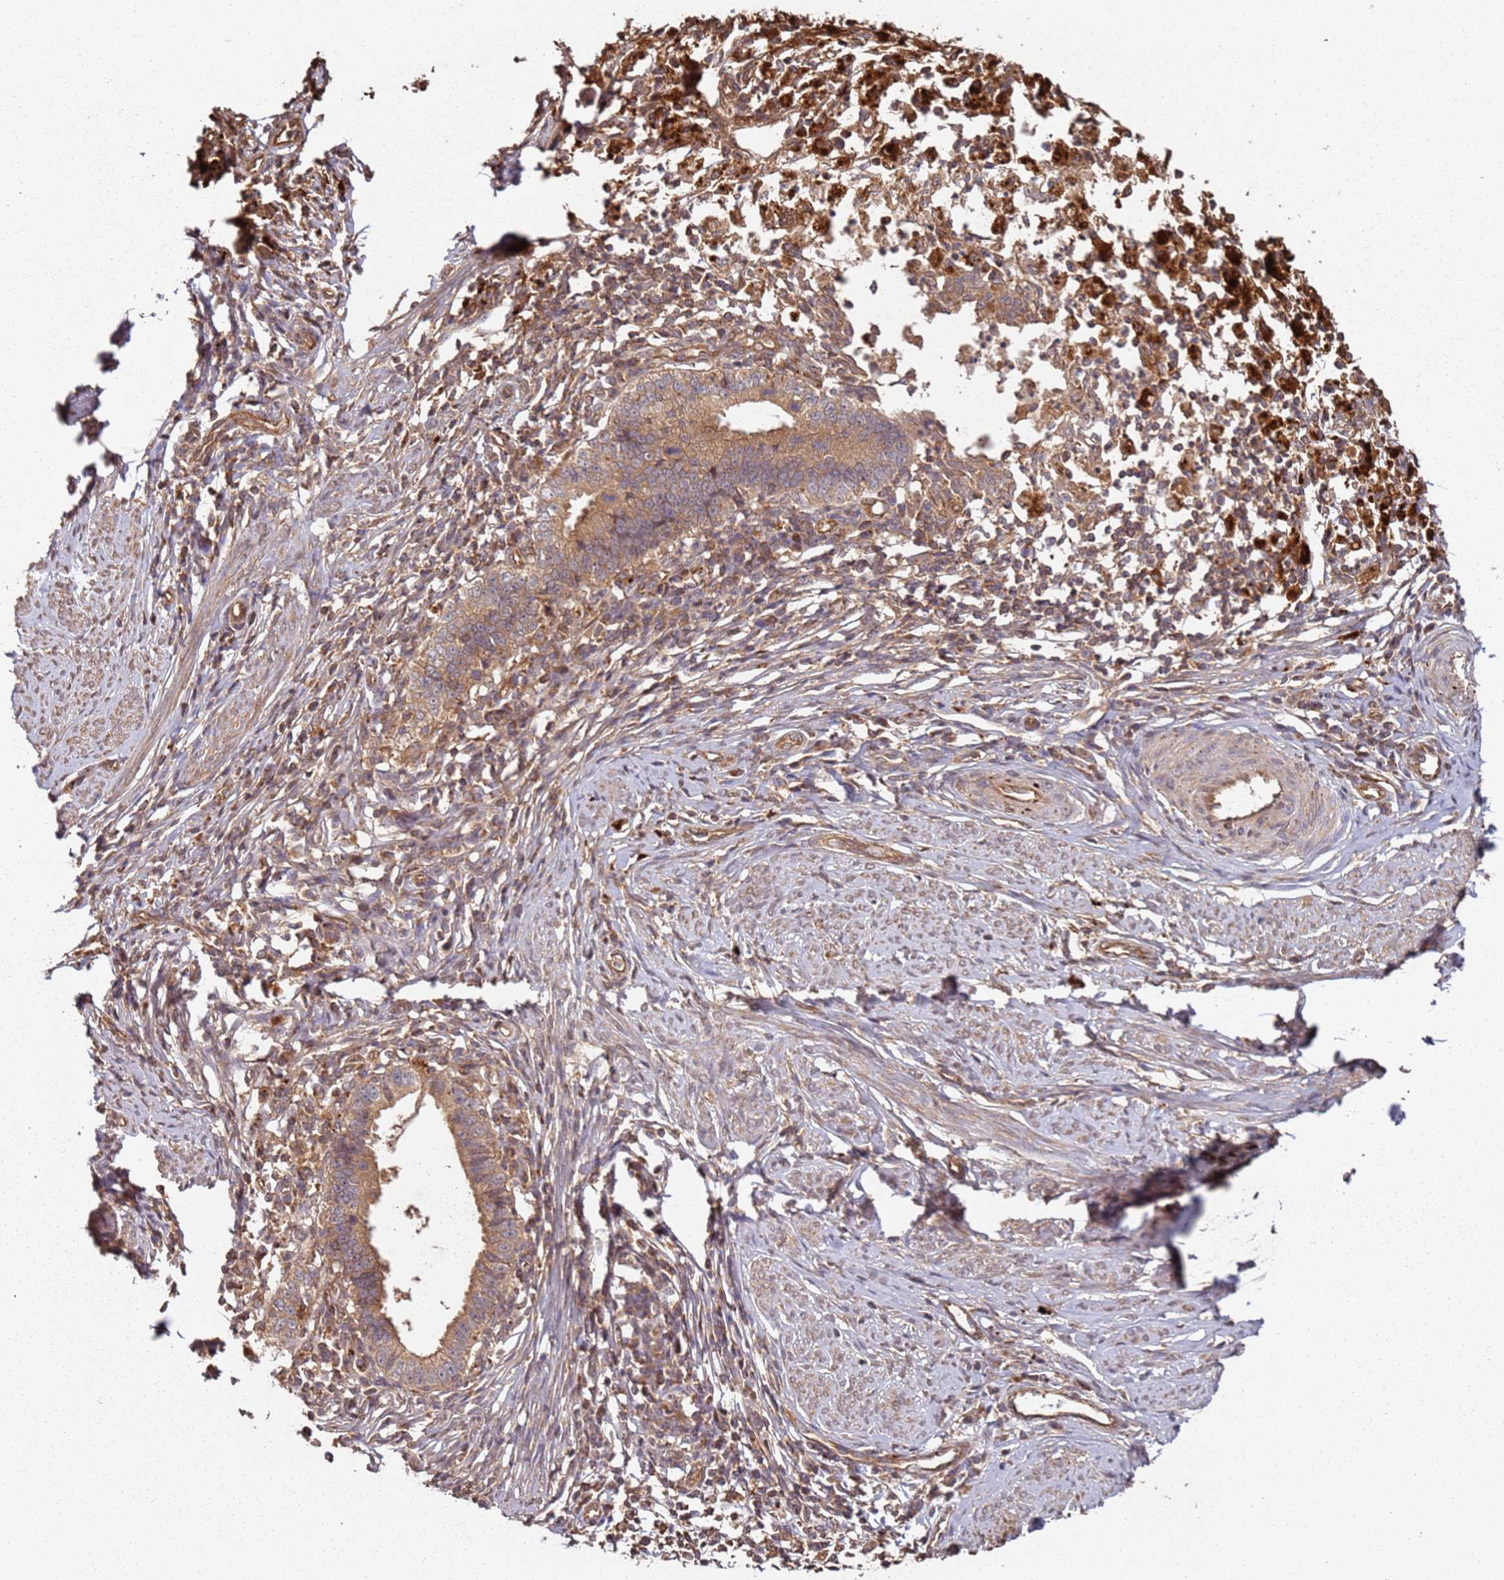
{"staining": {"intensity": "moderate", "quantity": ">75%", "location": "cytoplasmic/membranous"}, "tissue": "cervical cancer", "cell_type": "Tumor cells", "image_type": "cancer", "snomed": [{"axis": "morphology", "description": "Adenocarcinoma, NOS"}, {"axis": "topography", "description": "Cervix"}], "caption": "A high-resolution histopathology image shows IHC staining of adenocarcinoma (cervical), which displays moderate cytoplasmic/membranous positivity in approximately >75% of tumor cells. (IHC, brightfield microscopy, high magnification).", "gene": "SCGB2B2", "patient": {"sex": "female", "age": 36}}